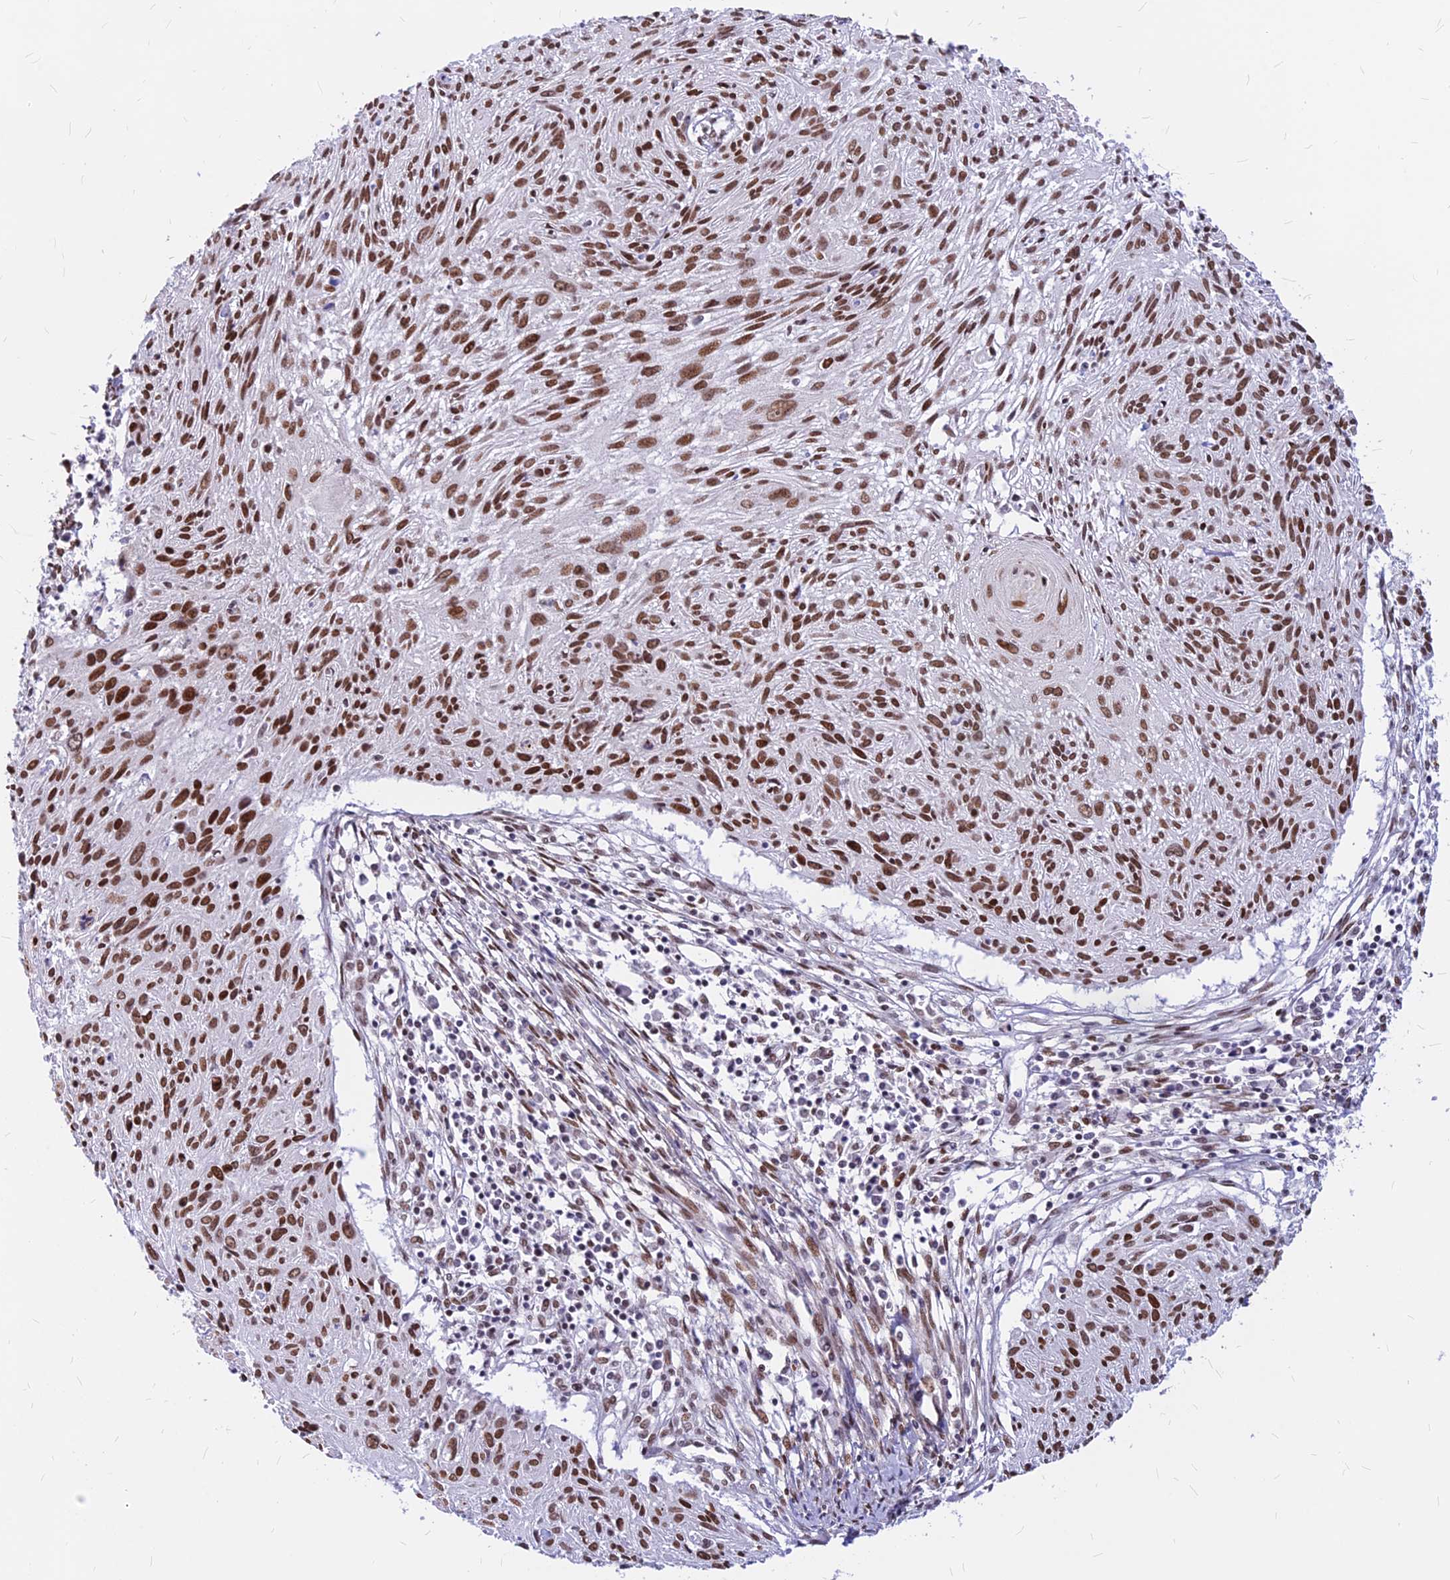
{"staining": {"intensity": "moderate", "quantity": ">75%", "location": "nuclear"}, "tissue": "cervical cancer", "cell_type": "Tumor cells", "image_type": "cancer", "snomed": [{"axis": "morphology", "description": "Squamous cell carcinoma, NOS"}, {"axis": "topography", "description": "Cervix"}], "caption": "Immunohistochemical staining of cervical cancer demonstrates medium levels of moderate nuclear positivity in about >75% of tumor cells.", "gene": "KCTD13", "patient": {"sex": "female", "age": 51}}